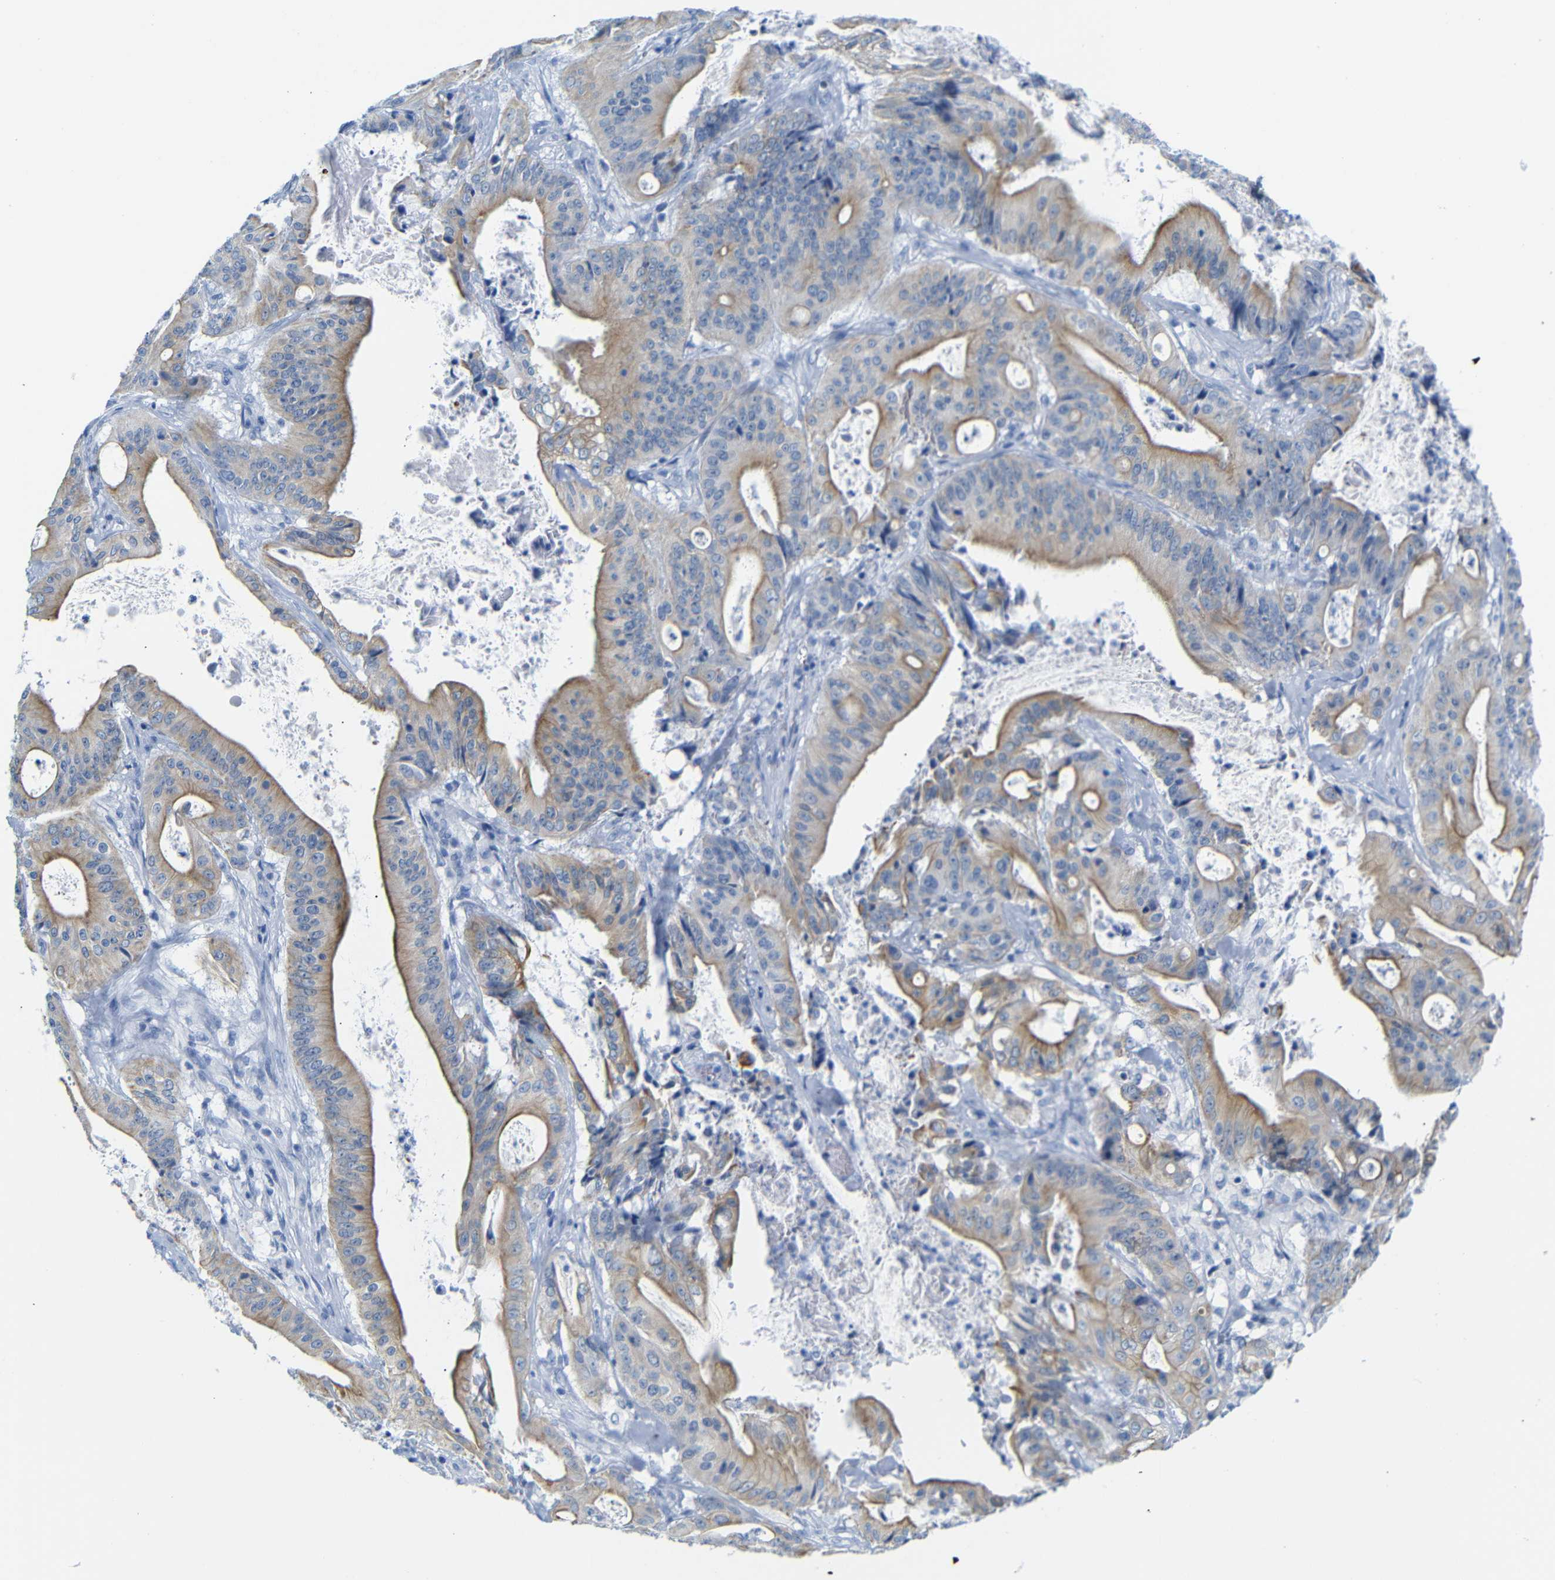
{"staining": {"intensity": "moderate", "quantity": ">75%", "location": "cytoplasmic/membranous"}, "tissue": "pancreatic cancer", "cell_type": "Tumor cells", "image_type": "cancer", "snomed": [{"axis": "morphology", "description": "Normal tissue, NOS"}, {"axis": "topography", "description": "Lymph node"}], "caption": "DAB (3,3'-diaminobenzidine) immunohistochemical staining of pancreatic cancer demonstrates moderate cytoplasmic/membranous protein staining in approximately >75% of tumor cells. The protein is shown in brown color, while the nuclei are stained blue.", "gene": "DYNAP", "patient": {"sex": "male", "age": 62}}